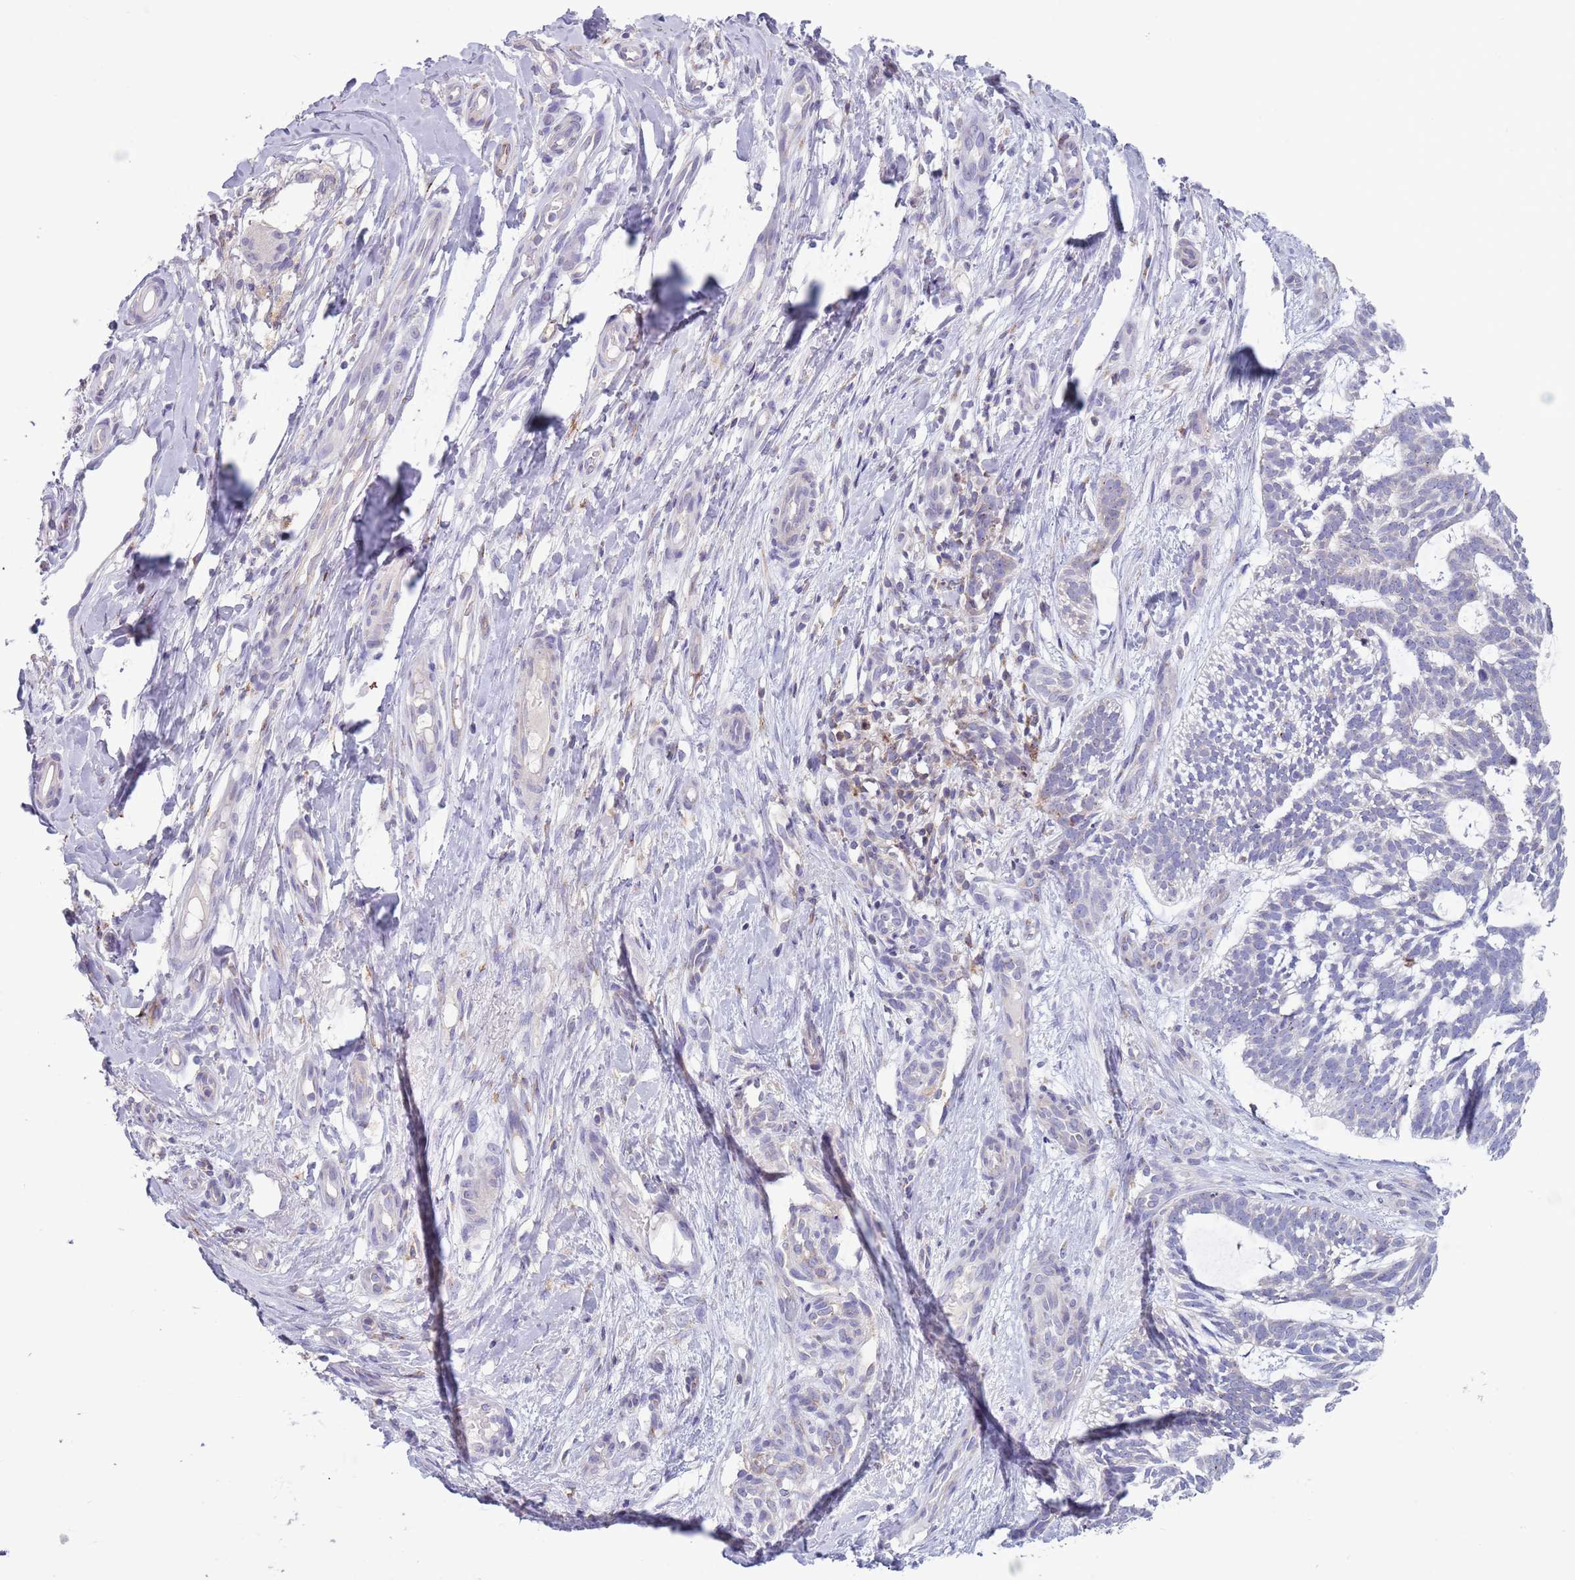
{"staining": {"intensity": "negative", "quantity": "none", "location": "none"}, "tissue": "skin cancer", "cell_type": "Tumor cells", "image_type": "cancer", "snomed": [{"axis": "morphology", "description": "Basal cell carcinoma"}, {"axis": "topography", "description": "Skin"}], "caption": "This is a micrograph of immunohistochemistry (IHC) staining of skin cancer (basal cell carcinoma), which shows no expression in tumor cells.", "gene": "ACSBG1", "patient": {"sex": "male", "age": 88}}